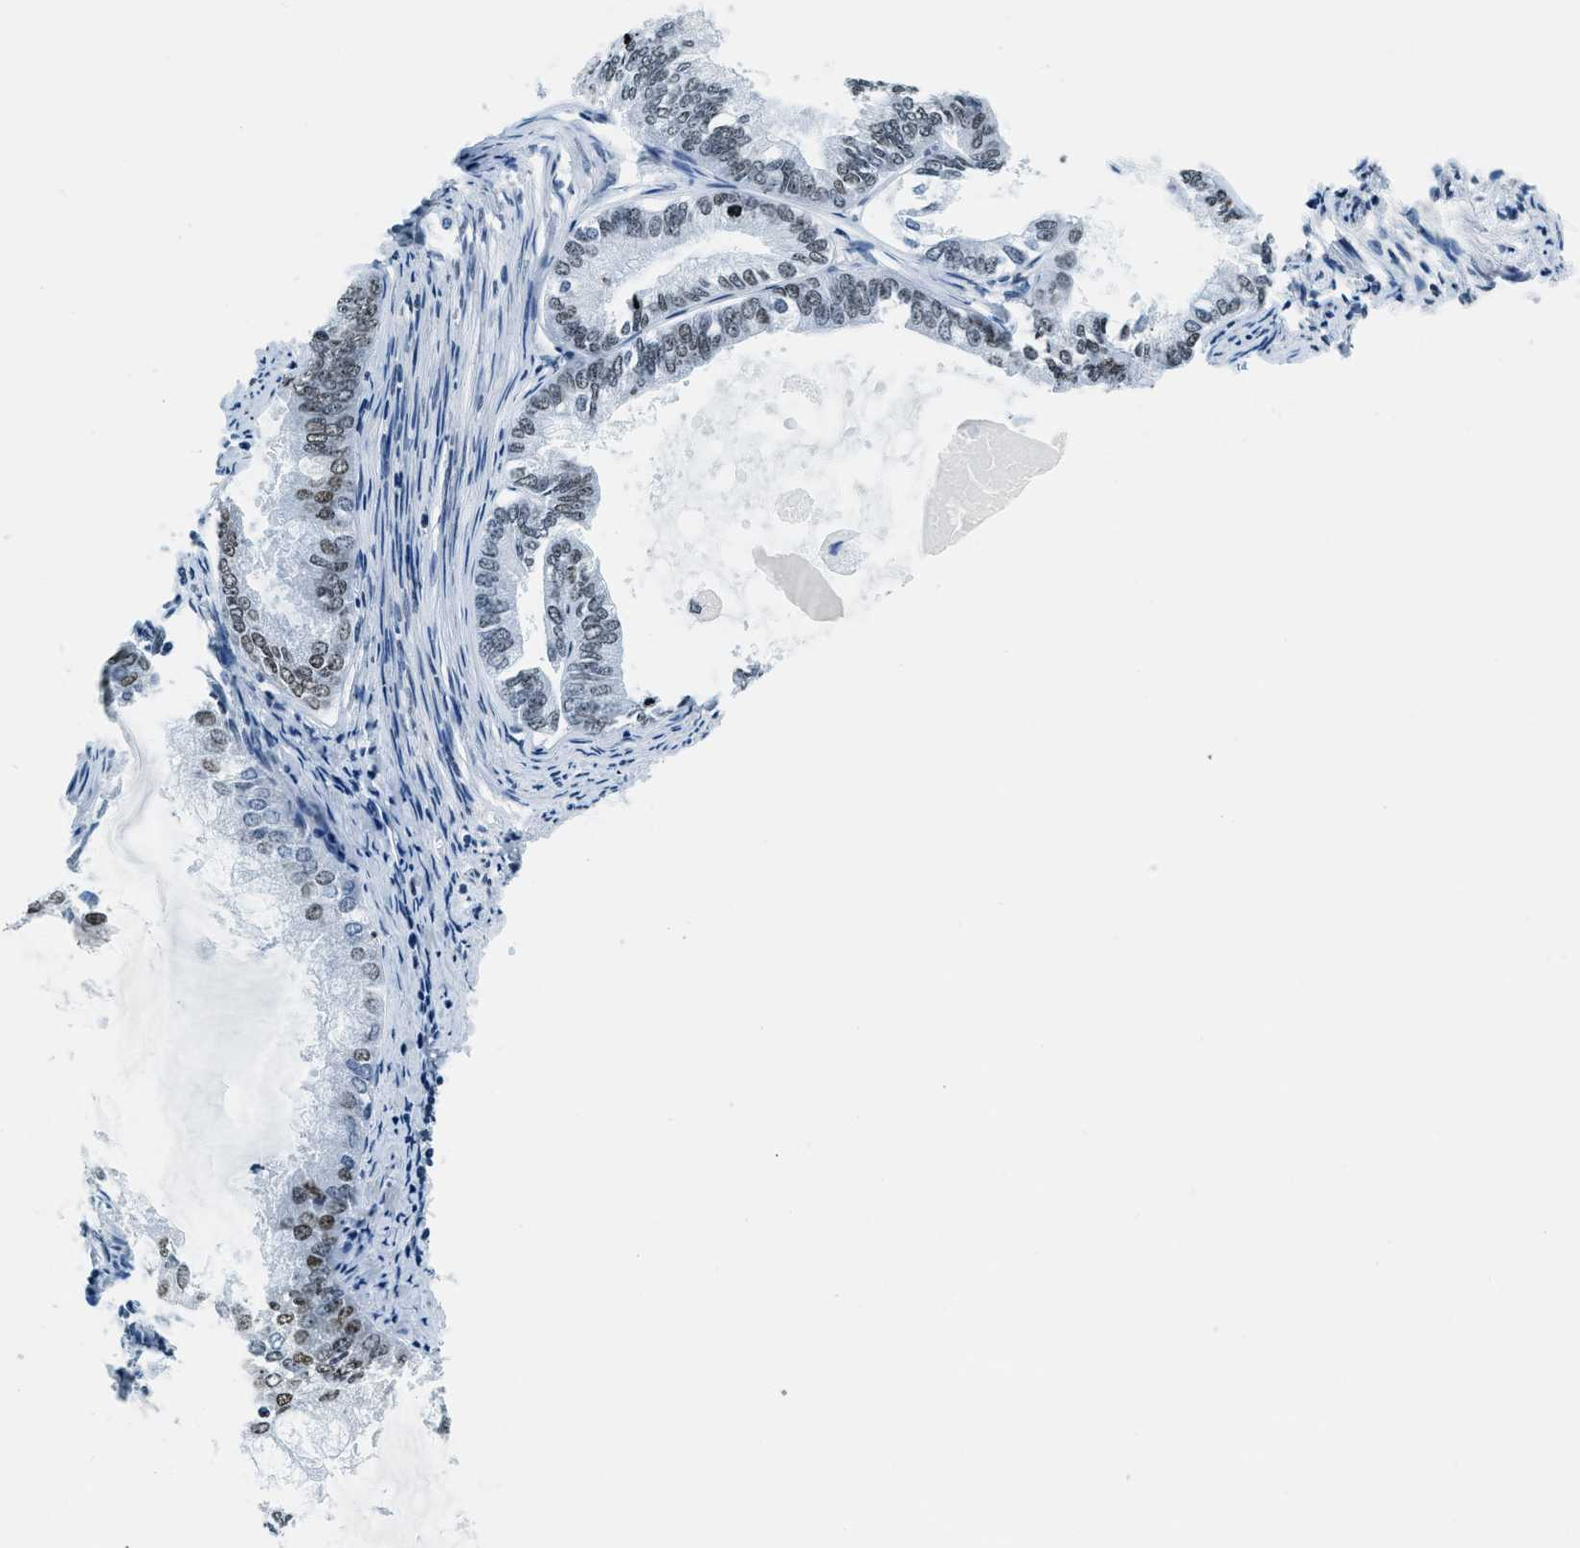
{"staining": {"intensity": "weak", "quantity": "<25%", "location": "nuclear"}, "tissue": "endometrial cancer", "cell_type": "Tumor cells", "image_type": "cancer", "snomed": [{"axis": "morphology", "description": "Adenocarcinoma, NOS"}, {"axis": "topography", "description": "Endometrium"}], "caption": "Immunohistochemistry (IHC) of endometrial cancer reveals no expression in tumor cells.", "gene": "TOP1", "patient": {"sex": "female", "age": 86}}